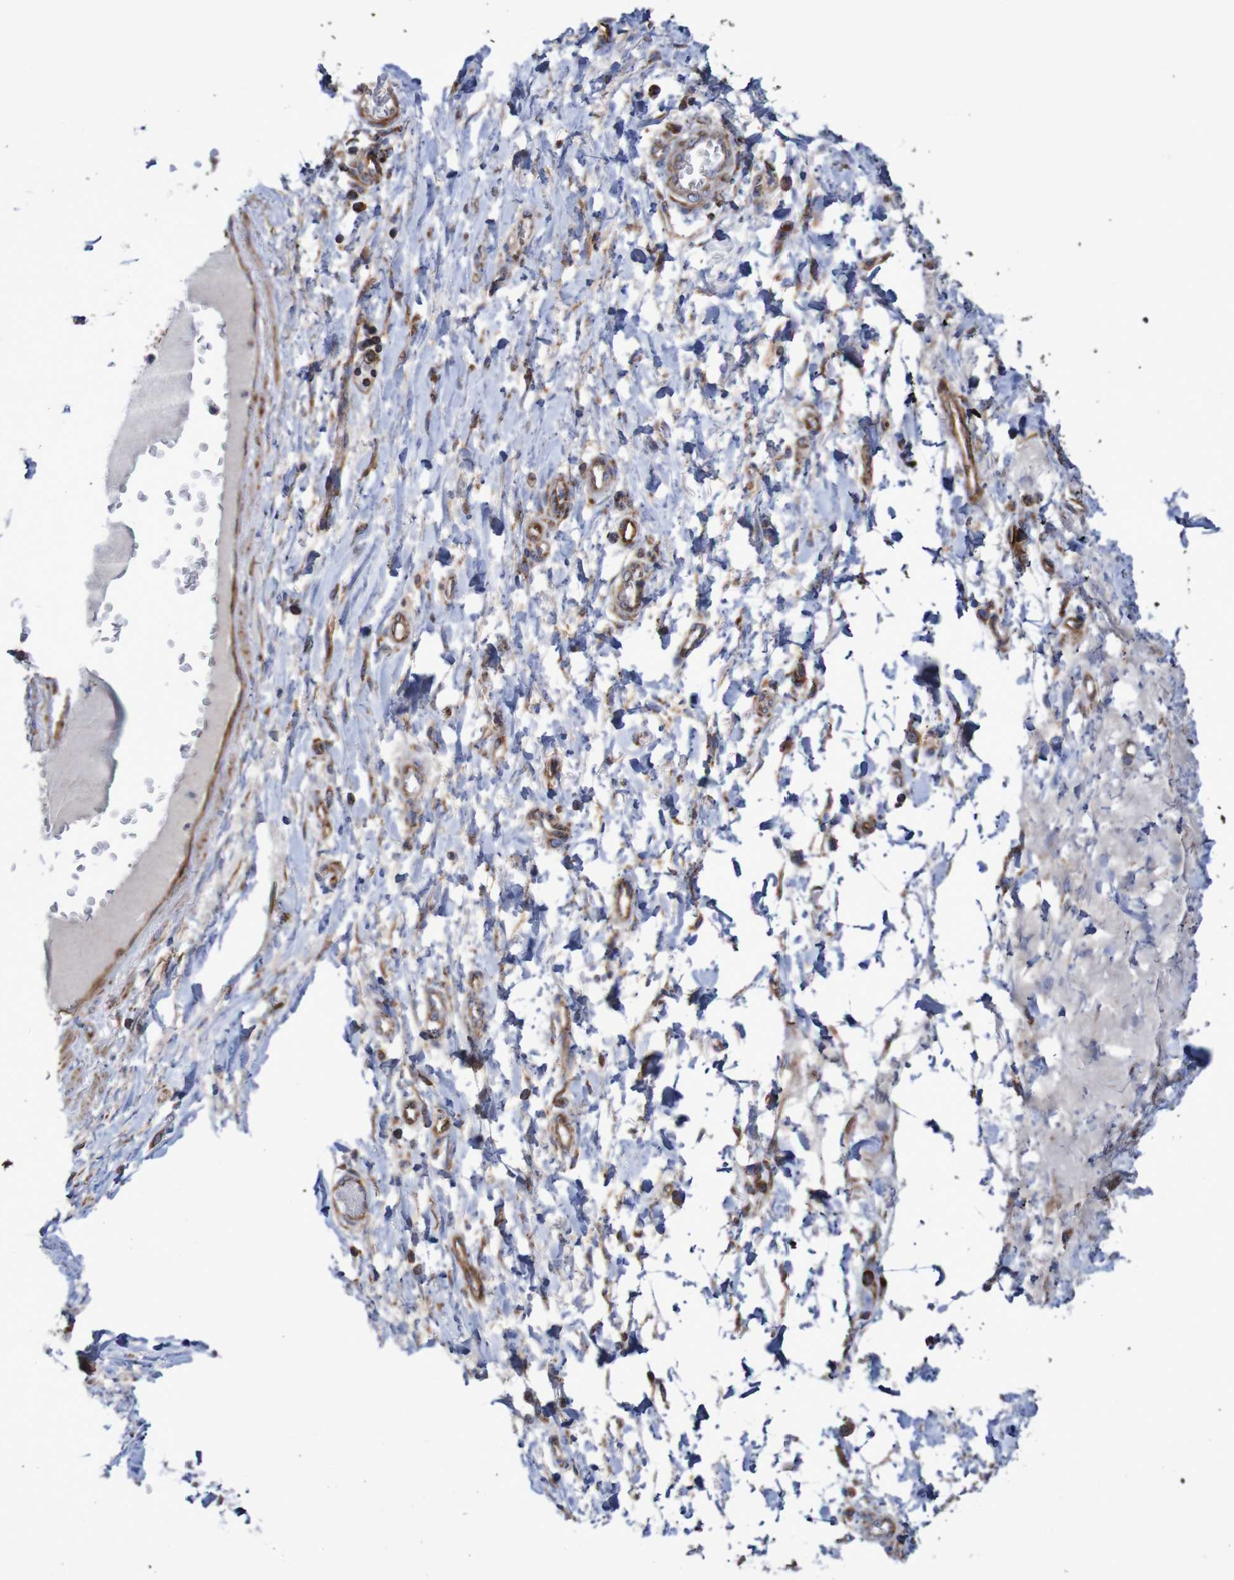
{"staining": {"intensity": "negative", "quantity": "none", "location": "none"}, "tissue": "adipose tissue", "cell_type": "Adipocytes", "image_type": "normal", "snomed": [{"axis": "morphology", "description": "Normal tissue, NOS"}, {"axis": "morphology", "description": "Adenocarcinoma, NOS"}, {"axis": "topography", "description": "Esophagus"}], "caption": "Micrograph shows no significant protein expression in adipocytes of unremarkable adipose tissue.", "gene": "MMEL1", "patient": {"sex": "male", "age": 62}}